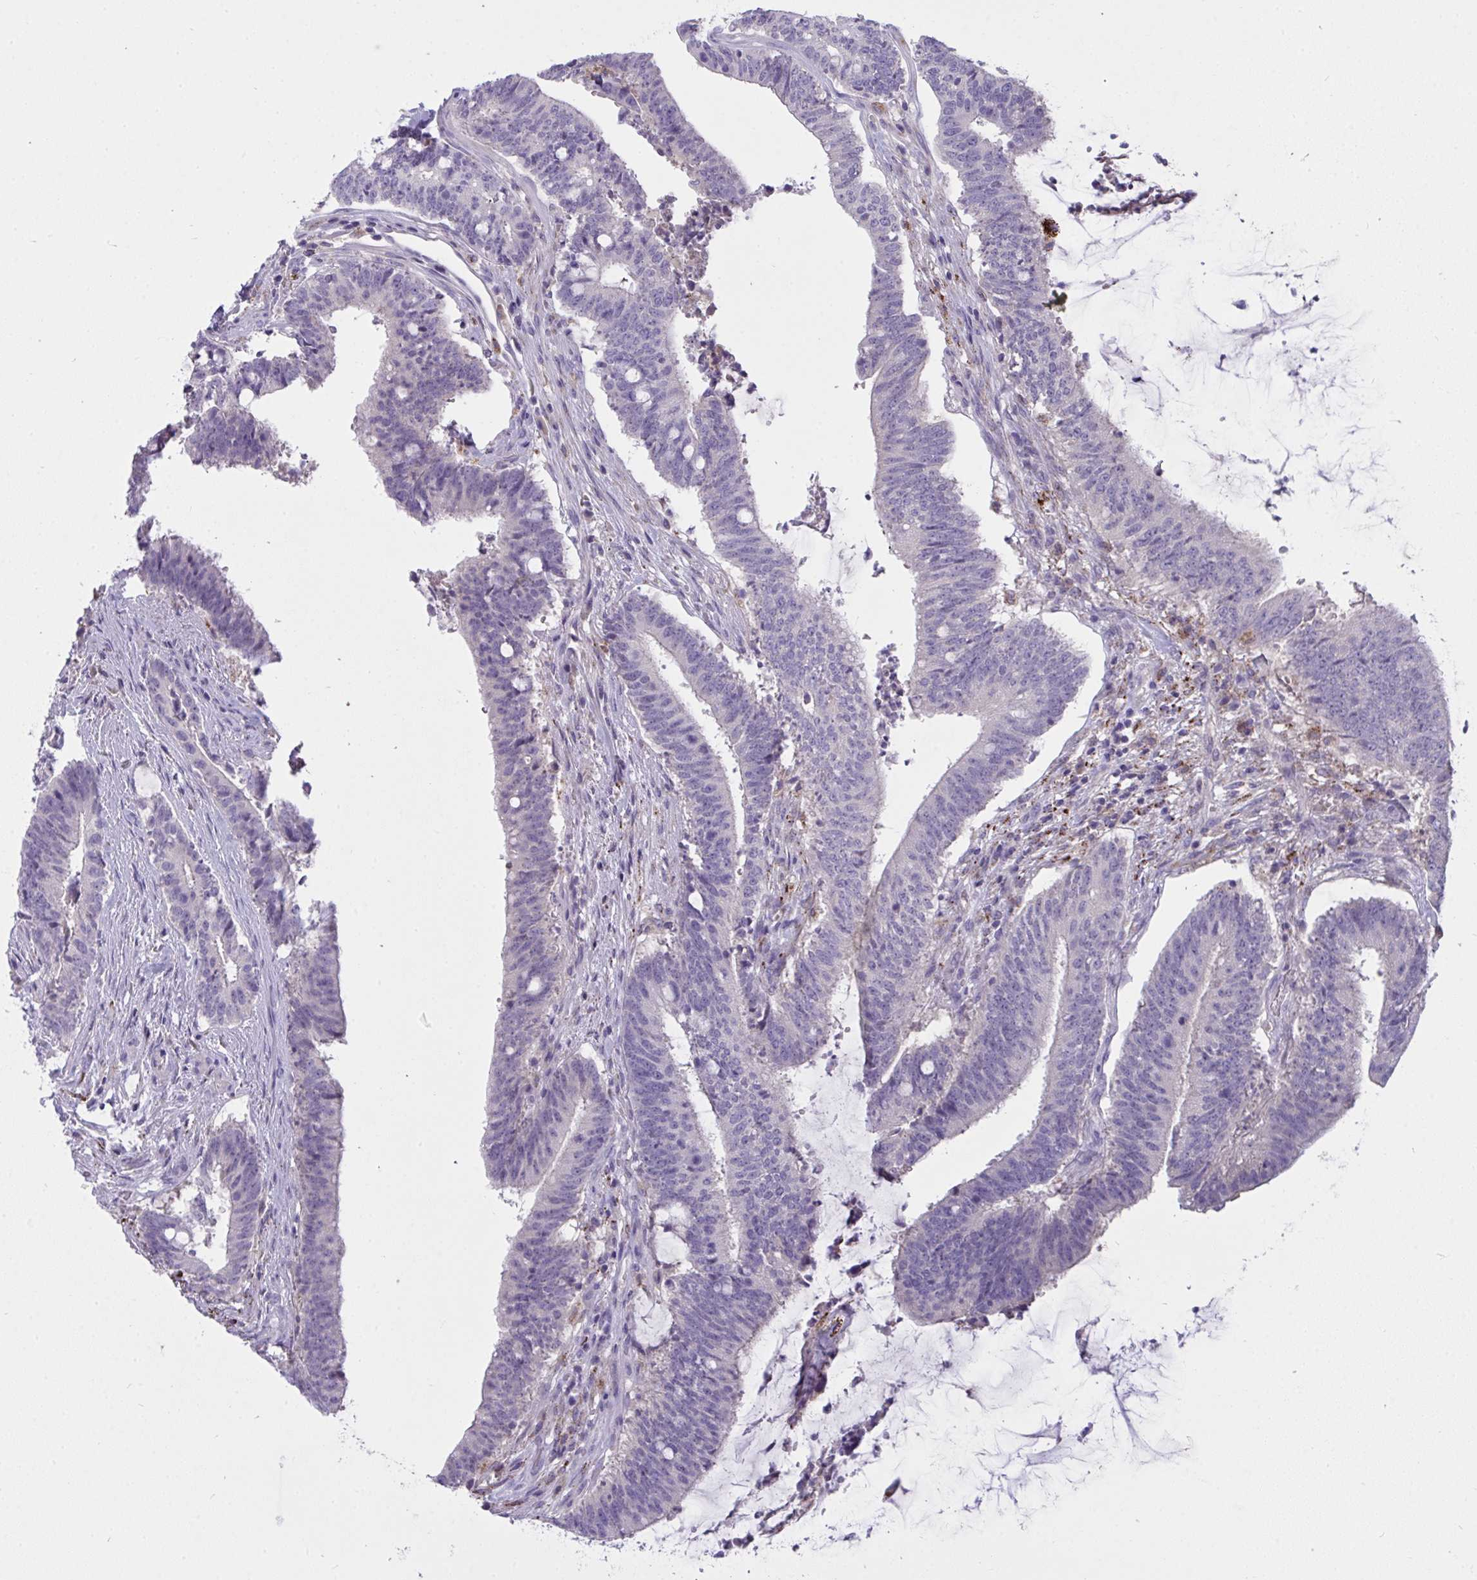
{"staining": {"intensity": "negative", "quantity": "none", "location": "none"}, "tissue": "colorectal cancer", "cell_type": "Tumor cells", "image_type": "cancer", "snomed": [{"axis": "morphology", "description": "Adenocarcinoma, NOS"}, {"axis": "topography", "description": "Colon"}], "caption": "Immunohistochemical staining of colorectal adenocarcinoma displays no significant positivity in tumor cells. (Brightfield microscopy of DAB (3,3'-diaminobenzidine) immunohistochemistry (IHC) at high magnification).", "gene": "SEMA6B", "patient": {"sex": "female", "age": 43}}